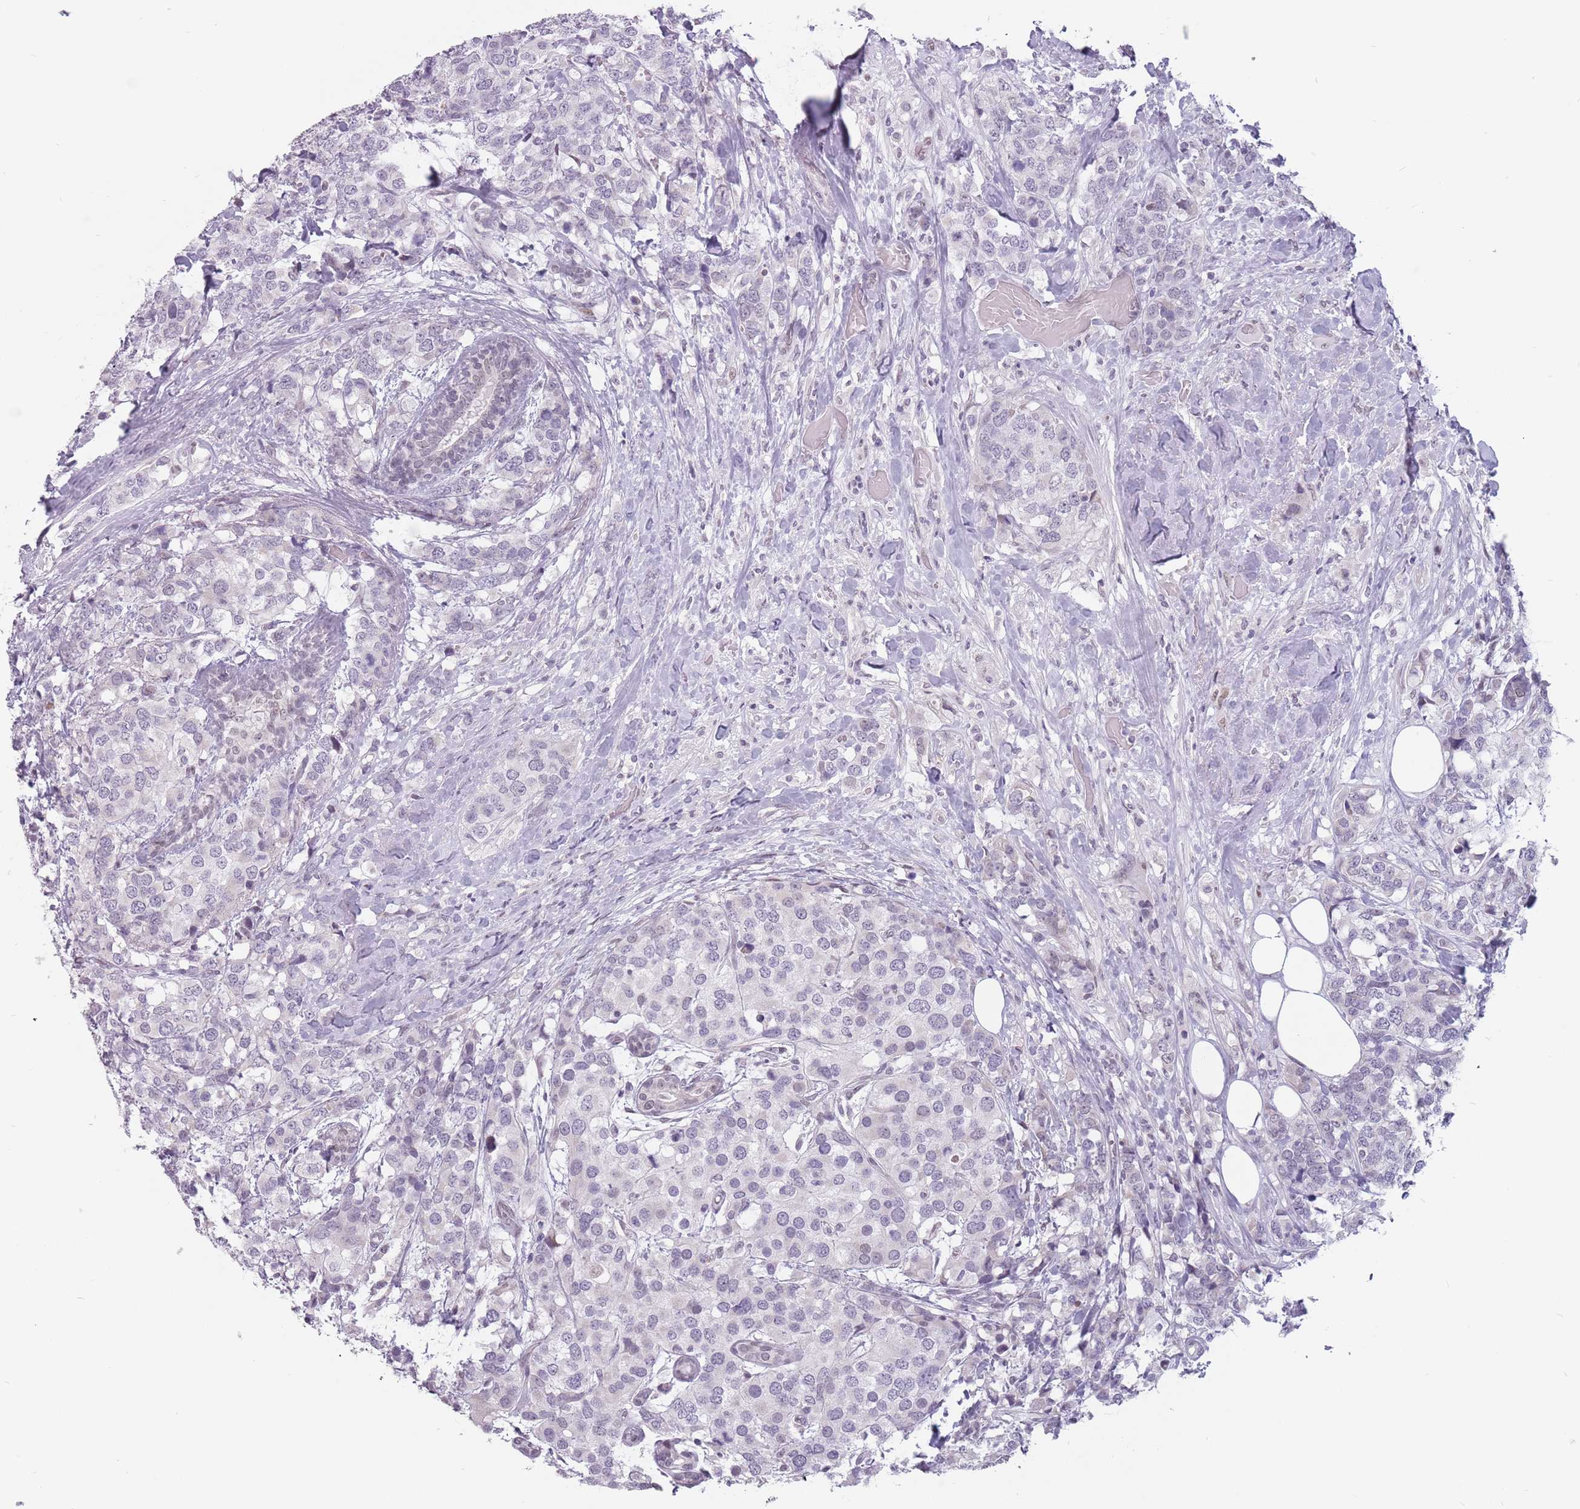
{"staining": {"intensity": "negative", "quantity": "none", "location": "none"}, "tissue": "breast cancer", "cell_type": "Tumor cells", "image_type": "cancer", "snomed": [{"axis": "morphology", "description": "Lobular carcinoma"}, {"axis": "topography", "description": "Breast"}], "caption": "Tumor cells are negative for brown protein staining in breast cancer (lobular carcinoma).", "gene": "PTCHD1", "patient": {"sex": "female", "age": 59}}